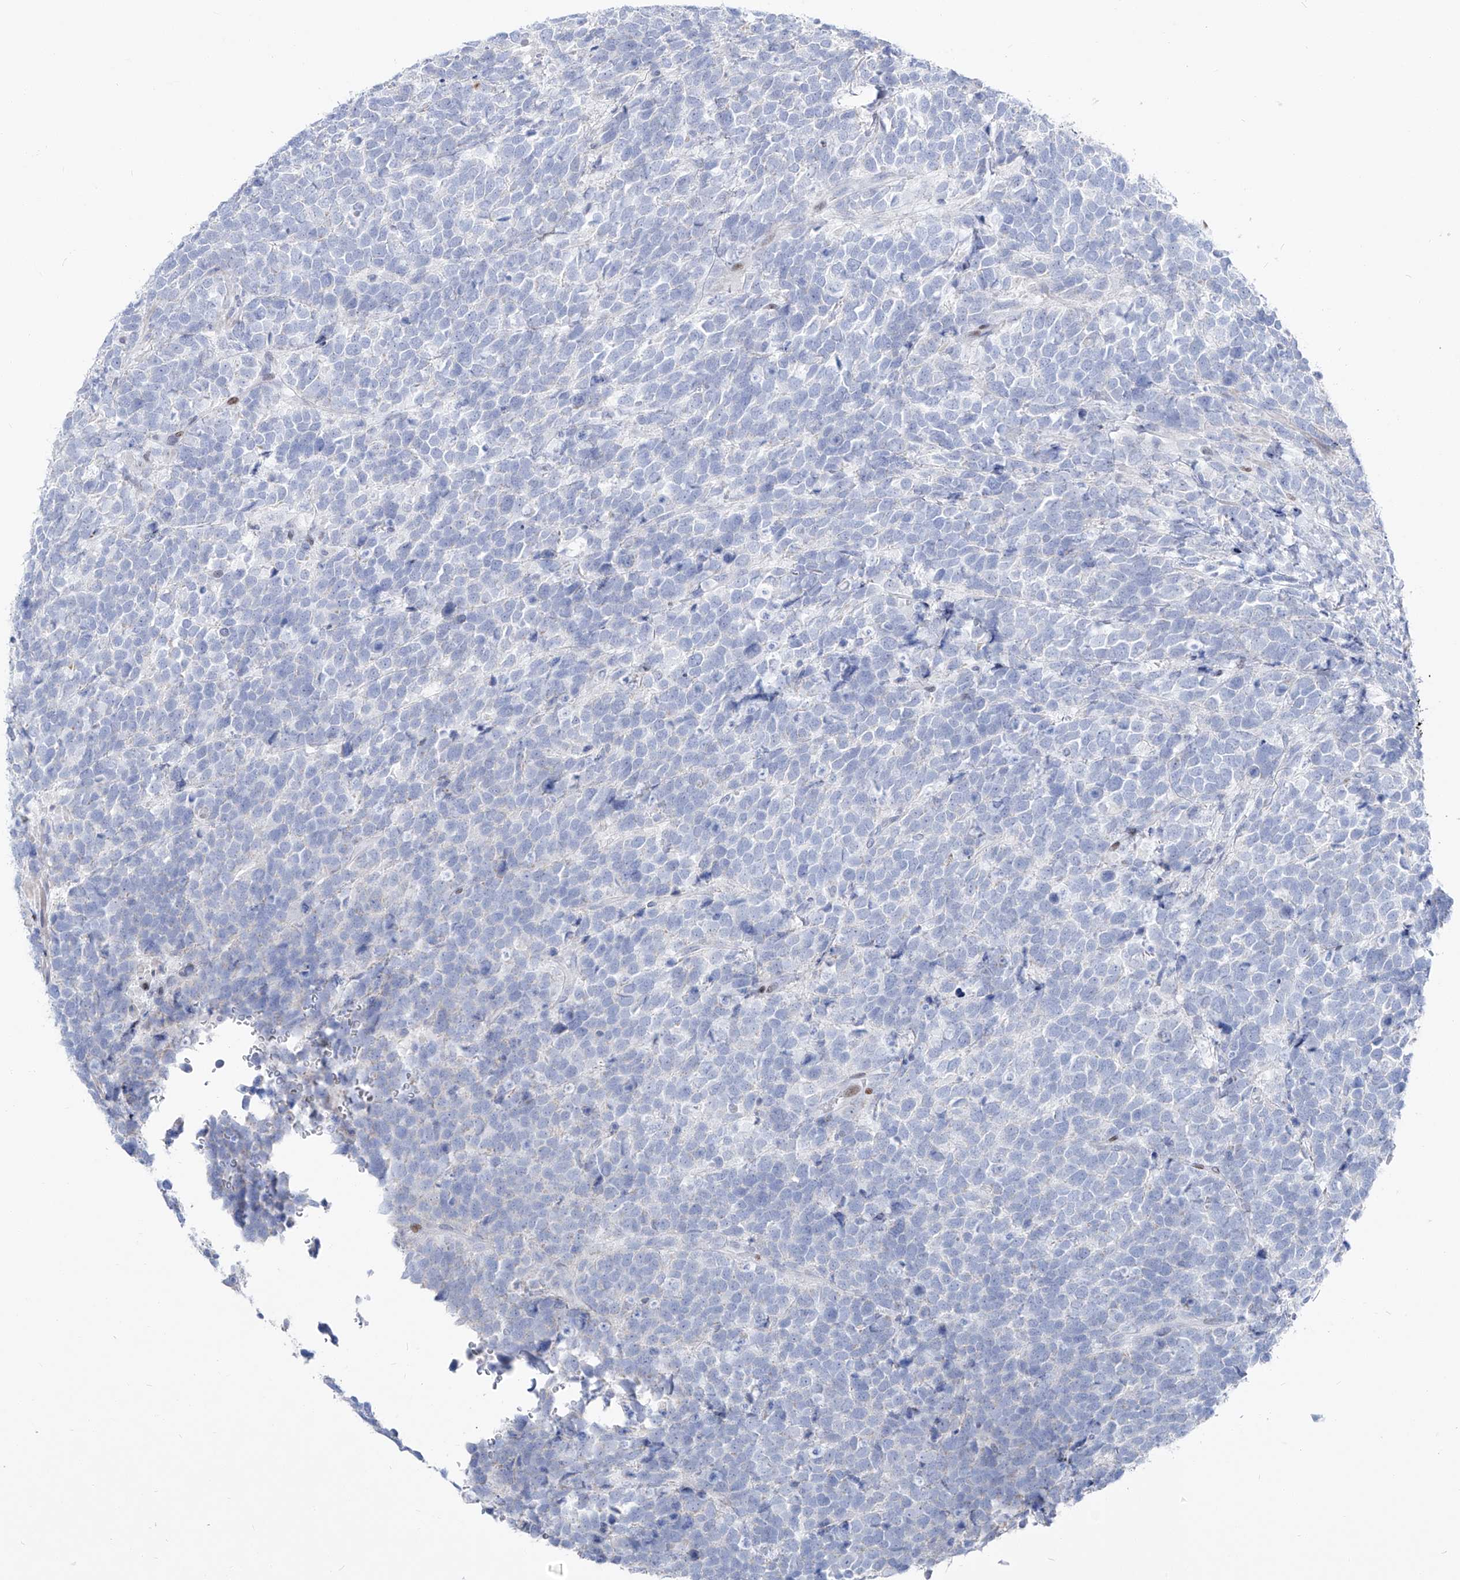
{"staining": {"intensity": "negative", "quantity": "none", "location": "none"}, "tissue": "urothelial cancer", "cell_type": "Tumor cells", "image_type": "cancer", "snomed": [{"axis": "morphology", "description": "Urothelial carcinoma, High grade"}, {"axis": "topography", "description": "Urinary bladder"}], "caption": "The micrograph shows no staining of tumor cells in urothelial cancer.", "gene": "FRS3", "patient": {"sex": "female", "age": 82}}